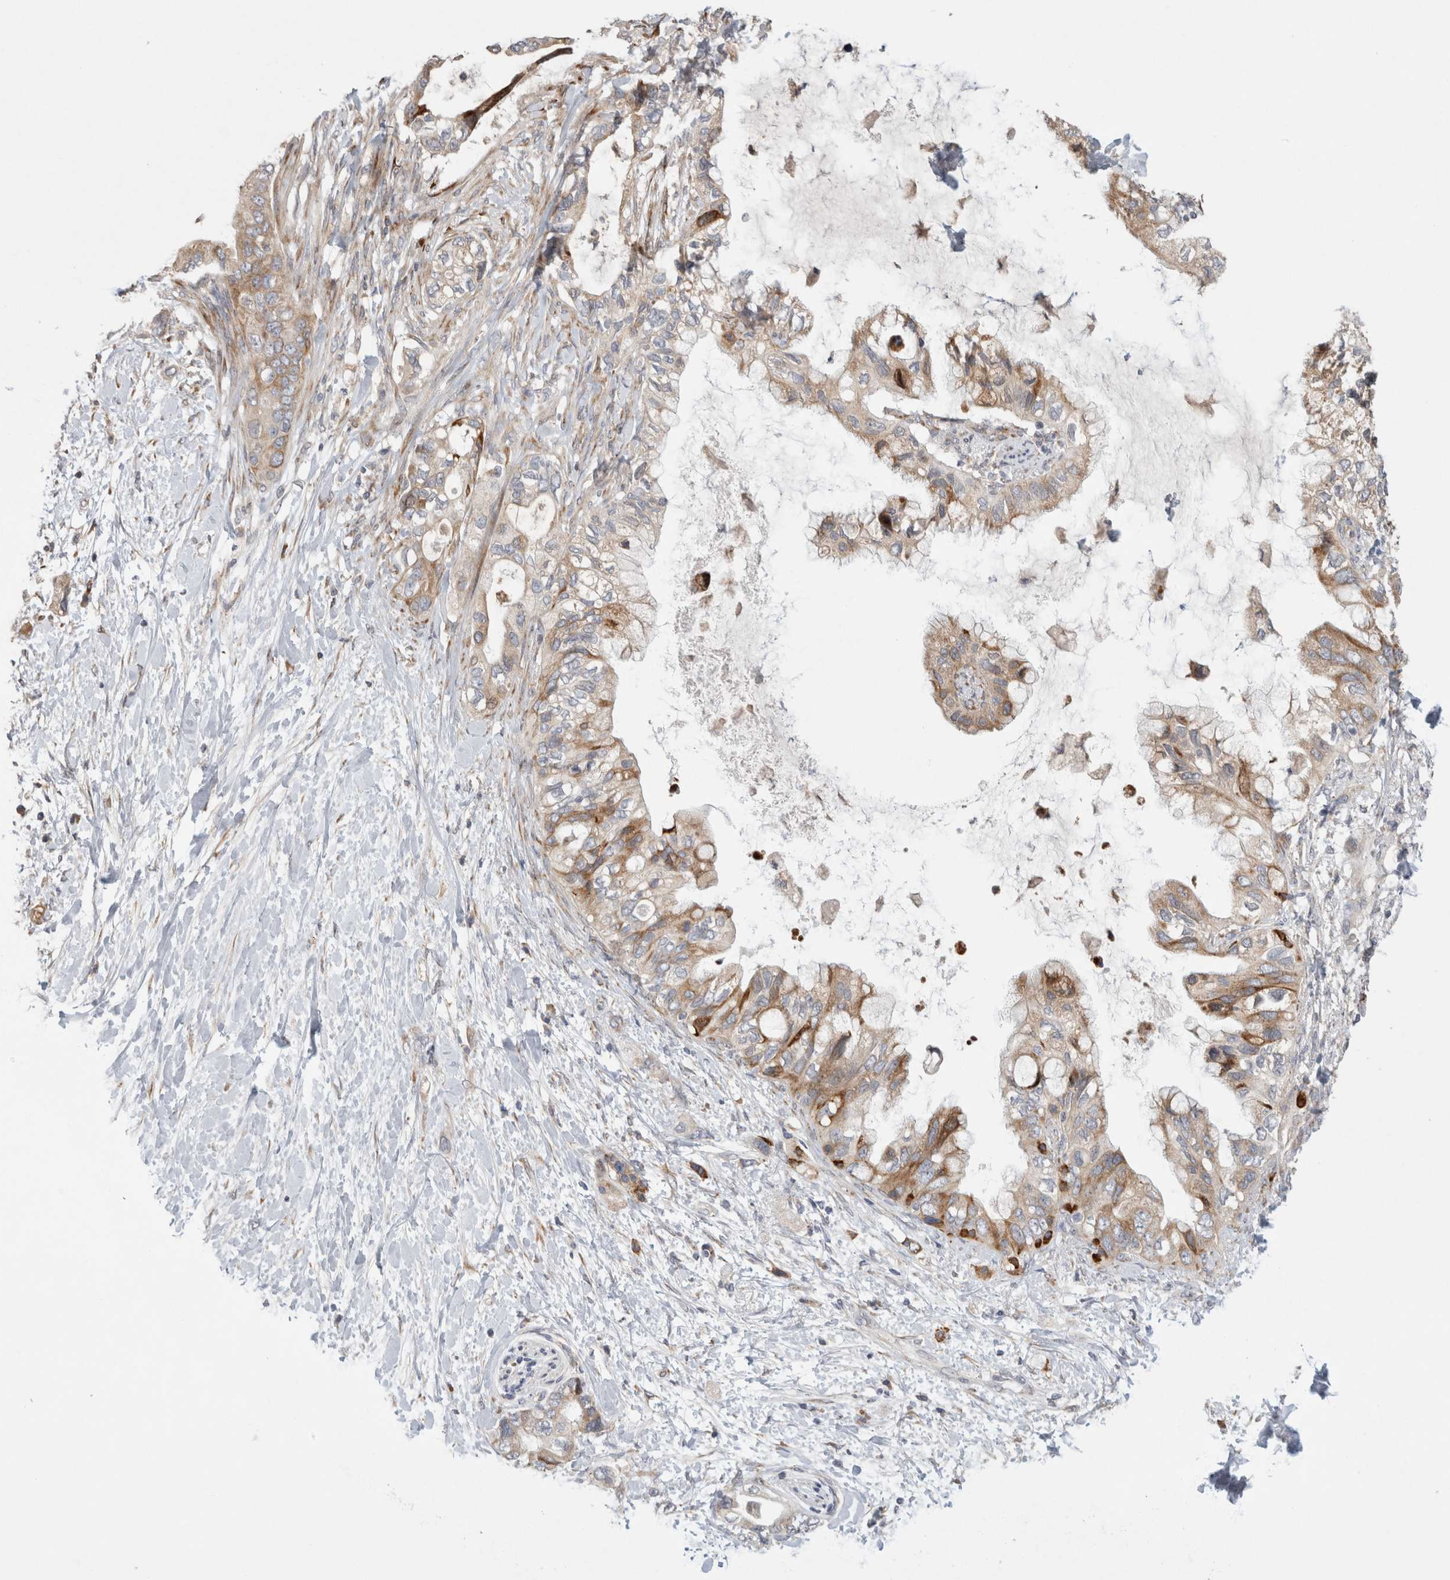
{"staining": {"intensity": "moderate", "quantity": "25%-75%", "location": "cytoplasmic/membranous"}, "tissue": "pancreatic cancer", "cell_type": "Tumor cells", "image_type": "cancer", "snomed": [{"axis": "morphology", "description": "Adenocarcinoma, NOS"}, {"axis": "topography", "description": "Pancreas"}], "caption": "There is medium levels of moderate cytoplasmic/membranous staining in tumor cells of adenocarcinoma (pancreatic), as demonstrated by immunohistochemical staining (brown color).", "gene": "TRMT9B", "patient": {"sex": "female", "age": 56}}